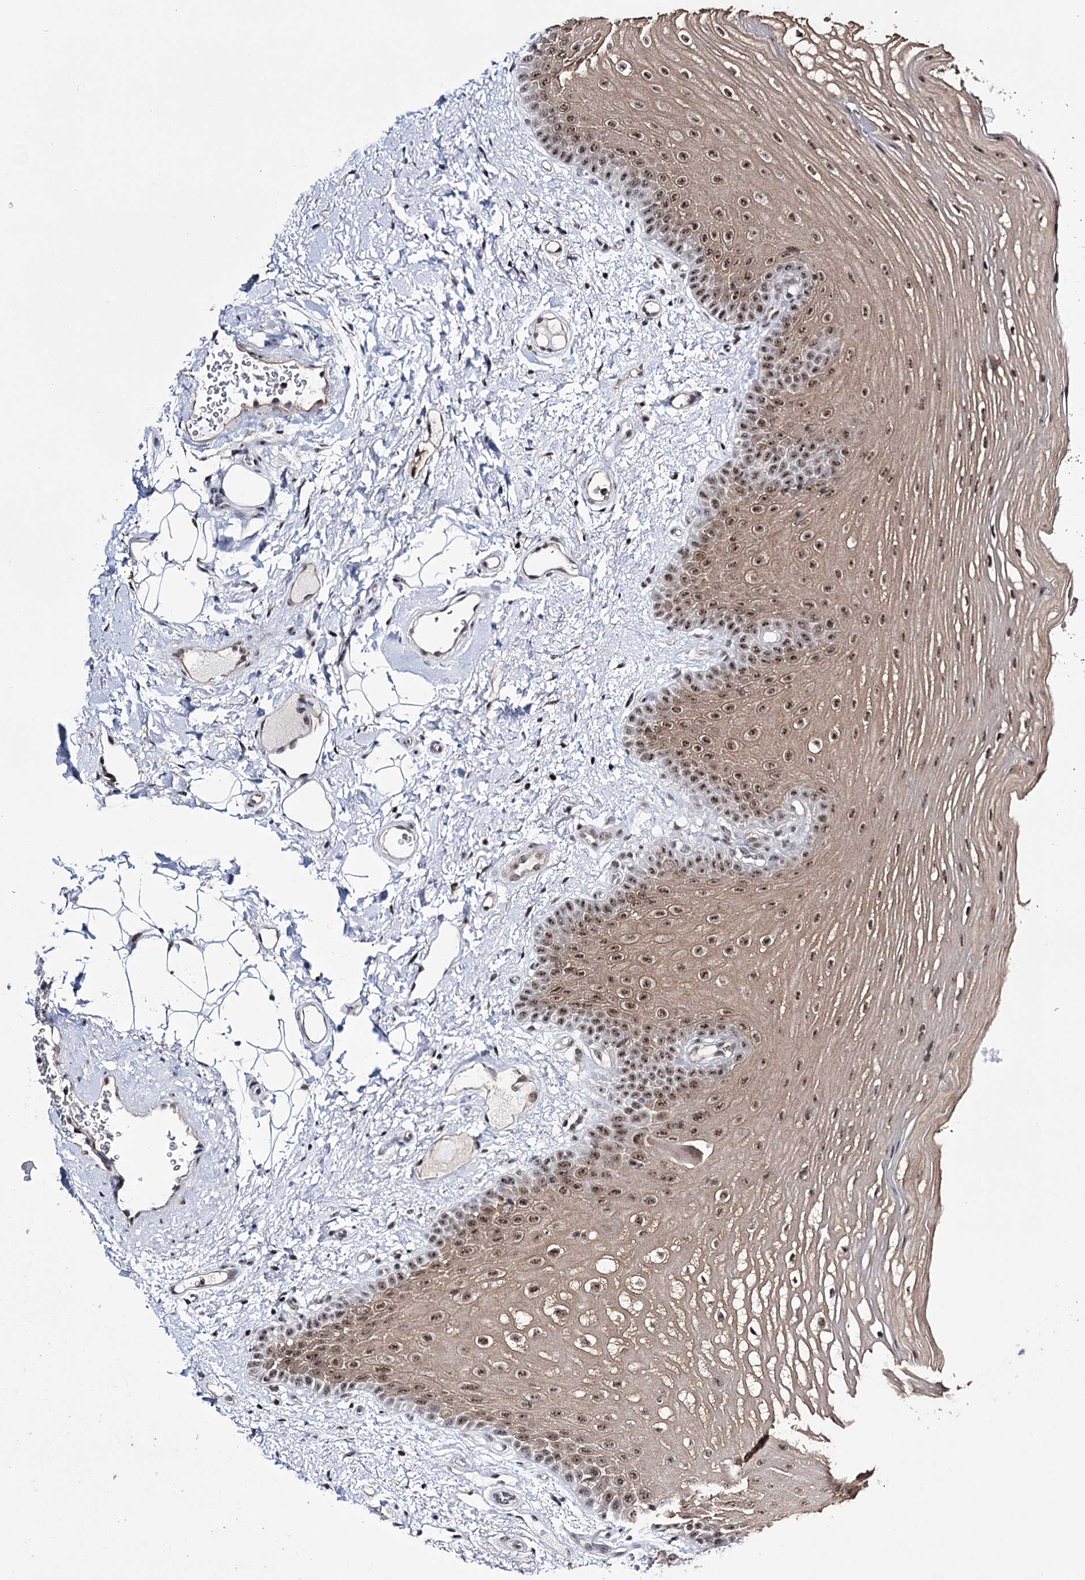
{"staining": {"intensity": "moderate", "quantity": ">75%", "location": "nuclear"}, "tissue": "oral mucosa", "cell_type": "Squamous epithelial cells", "image_type": "normal", "snomed": [{"axis": "morphology", "description": "No evidence of malignacy"}, {"axis": "topography", "description": "Oral tissue"}, {"axis": "topography", "description": "Head-Neck"}], "caption": "DAB (3,3'-diaminobenzidine) immunohistochemical staining of normal human oral mucosa reveals moderate nuclear protein positivity in approximately >75% of squamous epithelial cells.", "gene": "PRPF40A", "patient": {"sex": "male", "age": 68}}